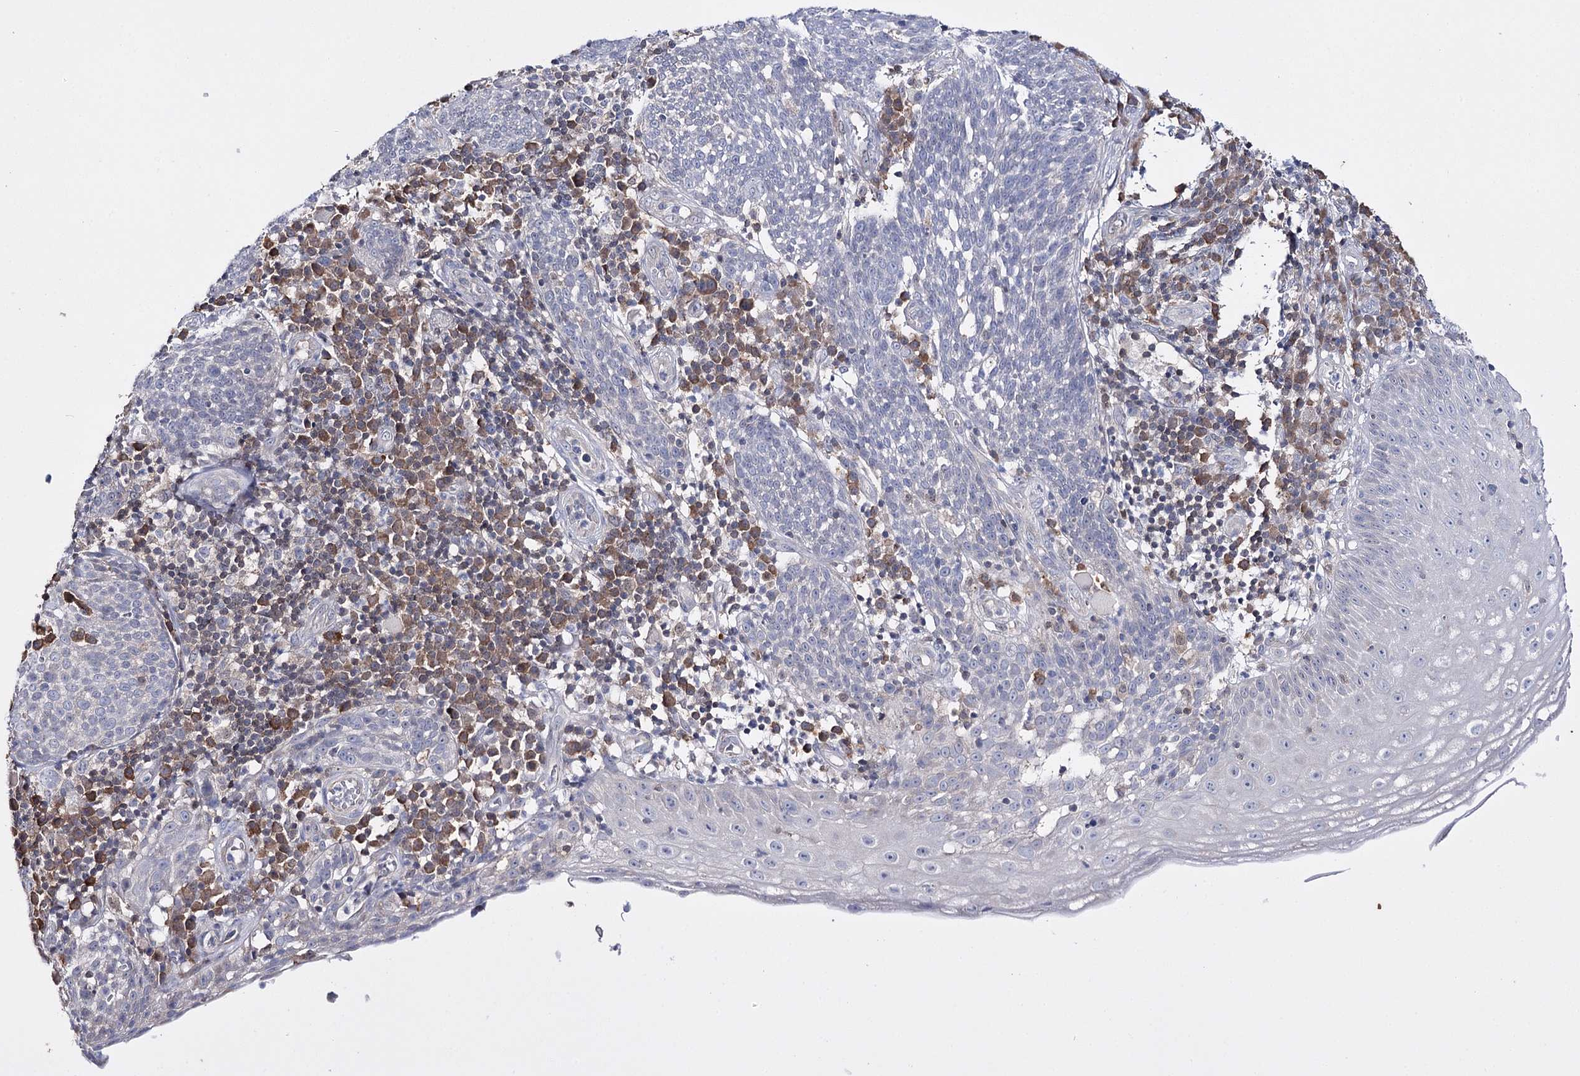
{"staining": {"intensity": "negative", "quantity": "none", "location": "none"}, "tissue": "cervical cancer", "cell_type": "Tumor cells", "image_type": "cancer", "snomed": [{"axis": "morphology", "description": "Squamous cell carcinoma, NOS"}, {"axis": "topography", "description": "Cervix"}], "caption": "Immunohistochemical staining of human cervical cancer (squamous cell carcinoma) displays no significant positivity in tumor cells. (Brightfield microscopy of DAB (3,3'-diaminobenzidine) IHC at high magnification).", "gene": "PTER", "patient": {"sex": "female", "age": 34}}